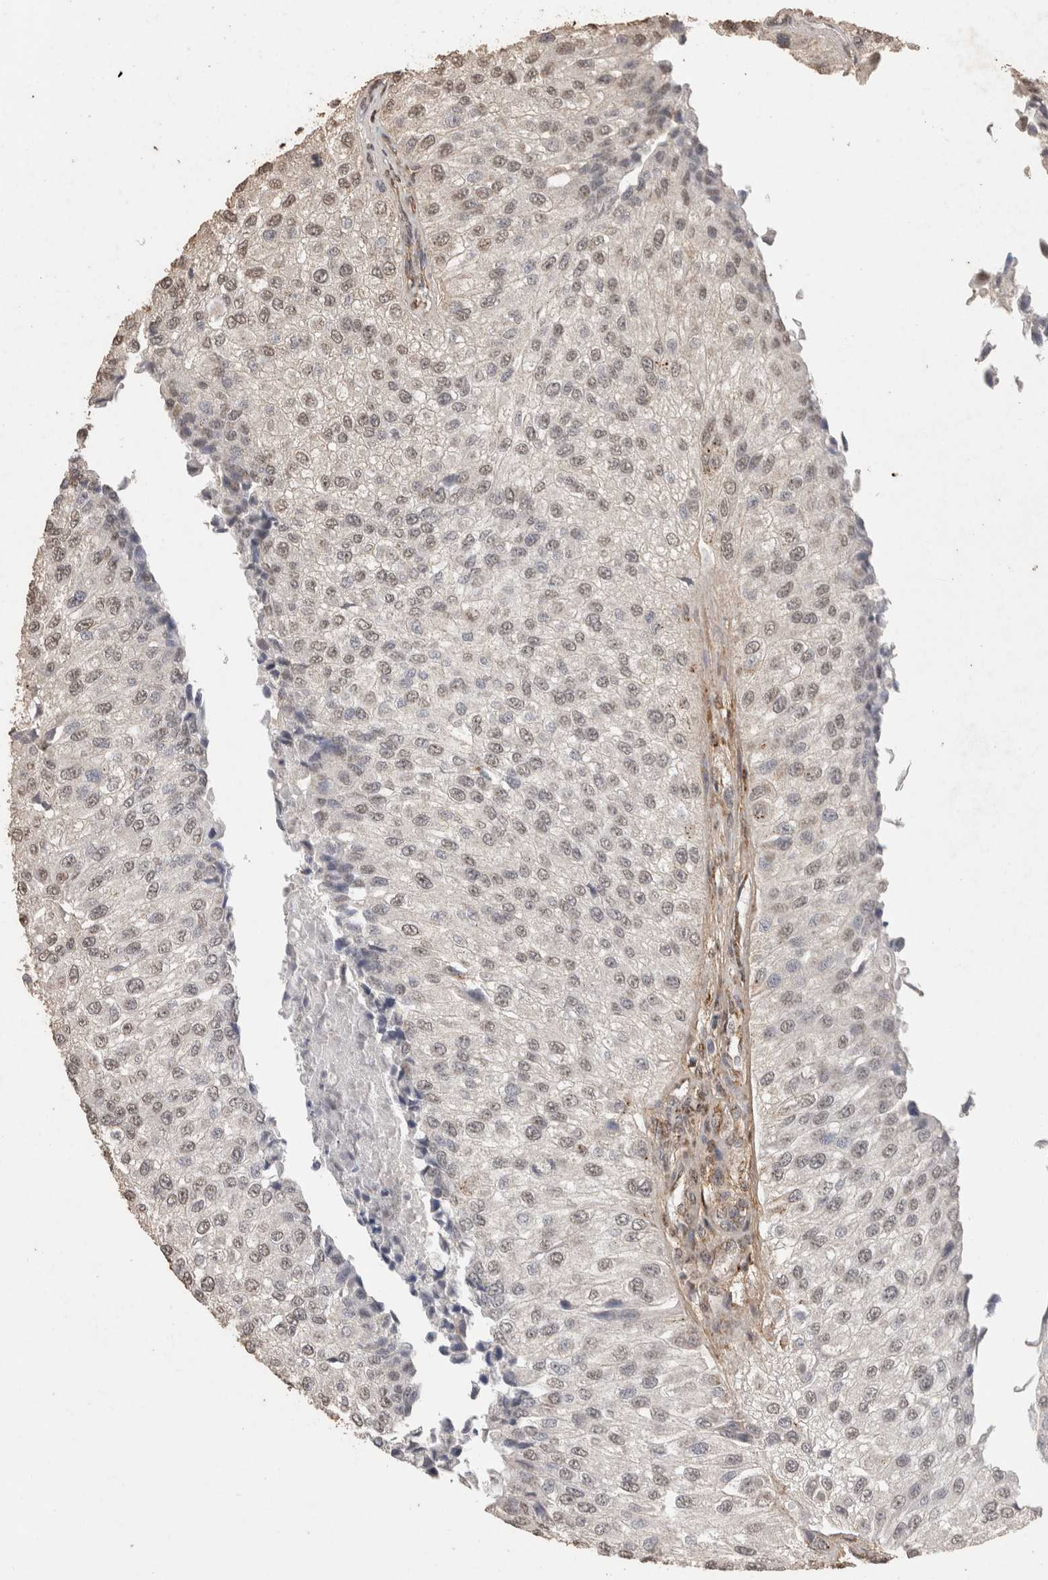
{"staining": {"intensity": "negative", "quantity": "none", "location": "none"}, "tissue": "urothelial cancer", "cell_type": "Tumor cells", "image_type": "cancer", "snomed": [{"axis": "morphology", "description": "Urothelial carcinoma, High grade"}, {"axis": "topography", "description": "Kidney"}, {"axis": "topography", "description": "Urinary bladder"}], "caption": "The histopathology image shows no staining of tumor cells in high-grade urothelial carcinoma.", "gene": "C1QTNF5", "patient": {"sex": "male", "age": 77}}